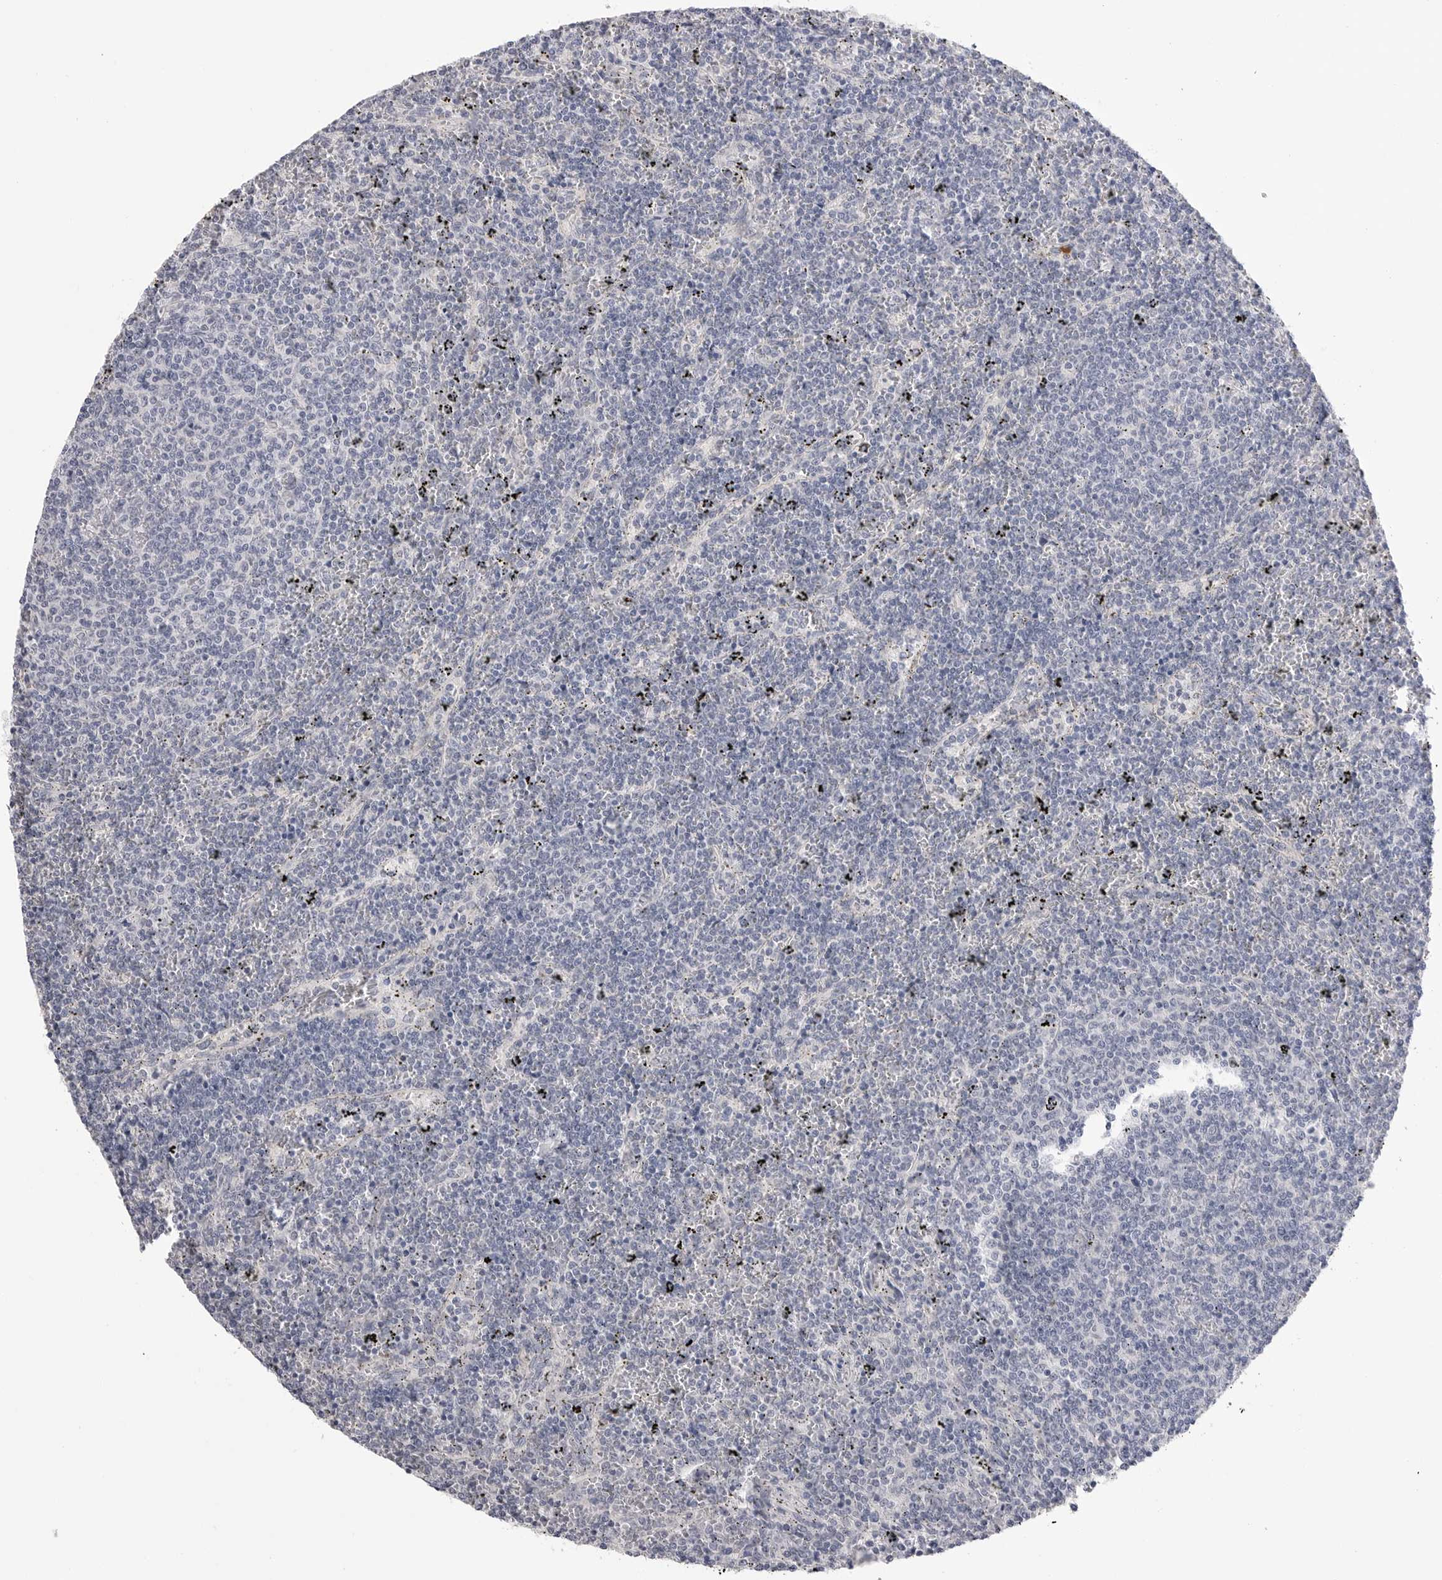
{"staining": {"intensity": "negative", "quantity": "none", "location": "none"}, "tissue": "lymphoma", "cell_type": "Tumor cells", "image_type": "cancer", "snomed": [{"axis": "morphology", "description": "Malignant lymphoma, non-Hodgkin's type, Low grade"}, {"axis": "topography", "description": "Spleen"}], "caption": "The micrograph demonstrates no staining of tumor cells in malignant lymphoma, non-Hodgkin's type (low-grade).", "gene": "DLGAP3", "patient": {"sex": "female", "age": 50}}